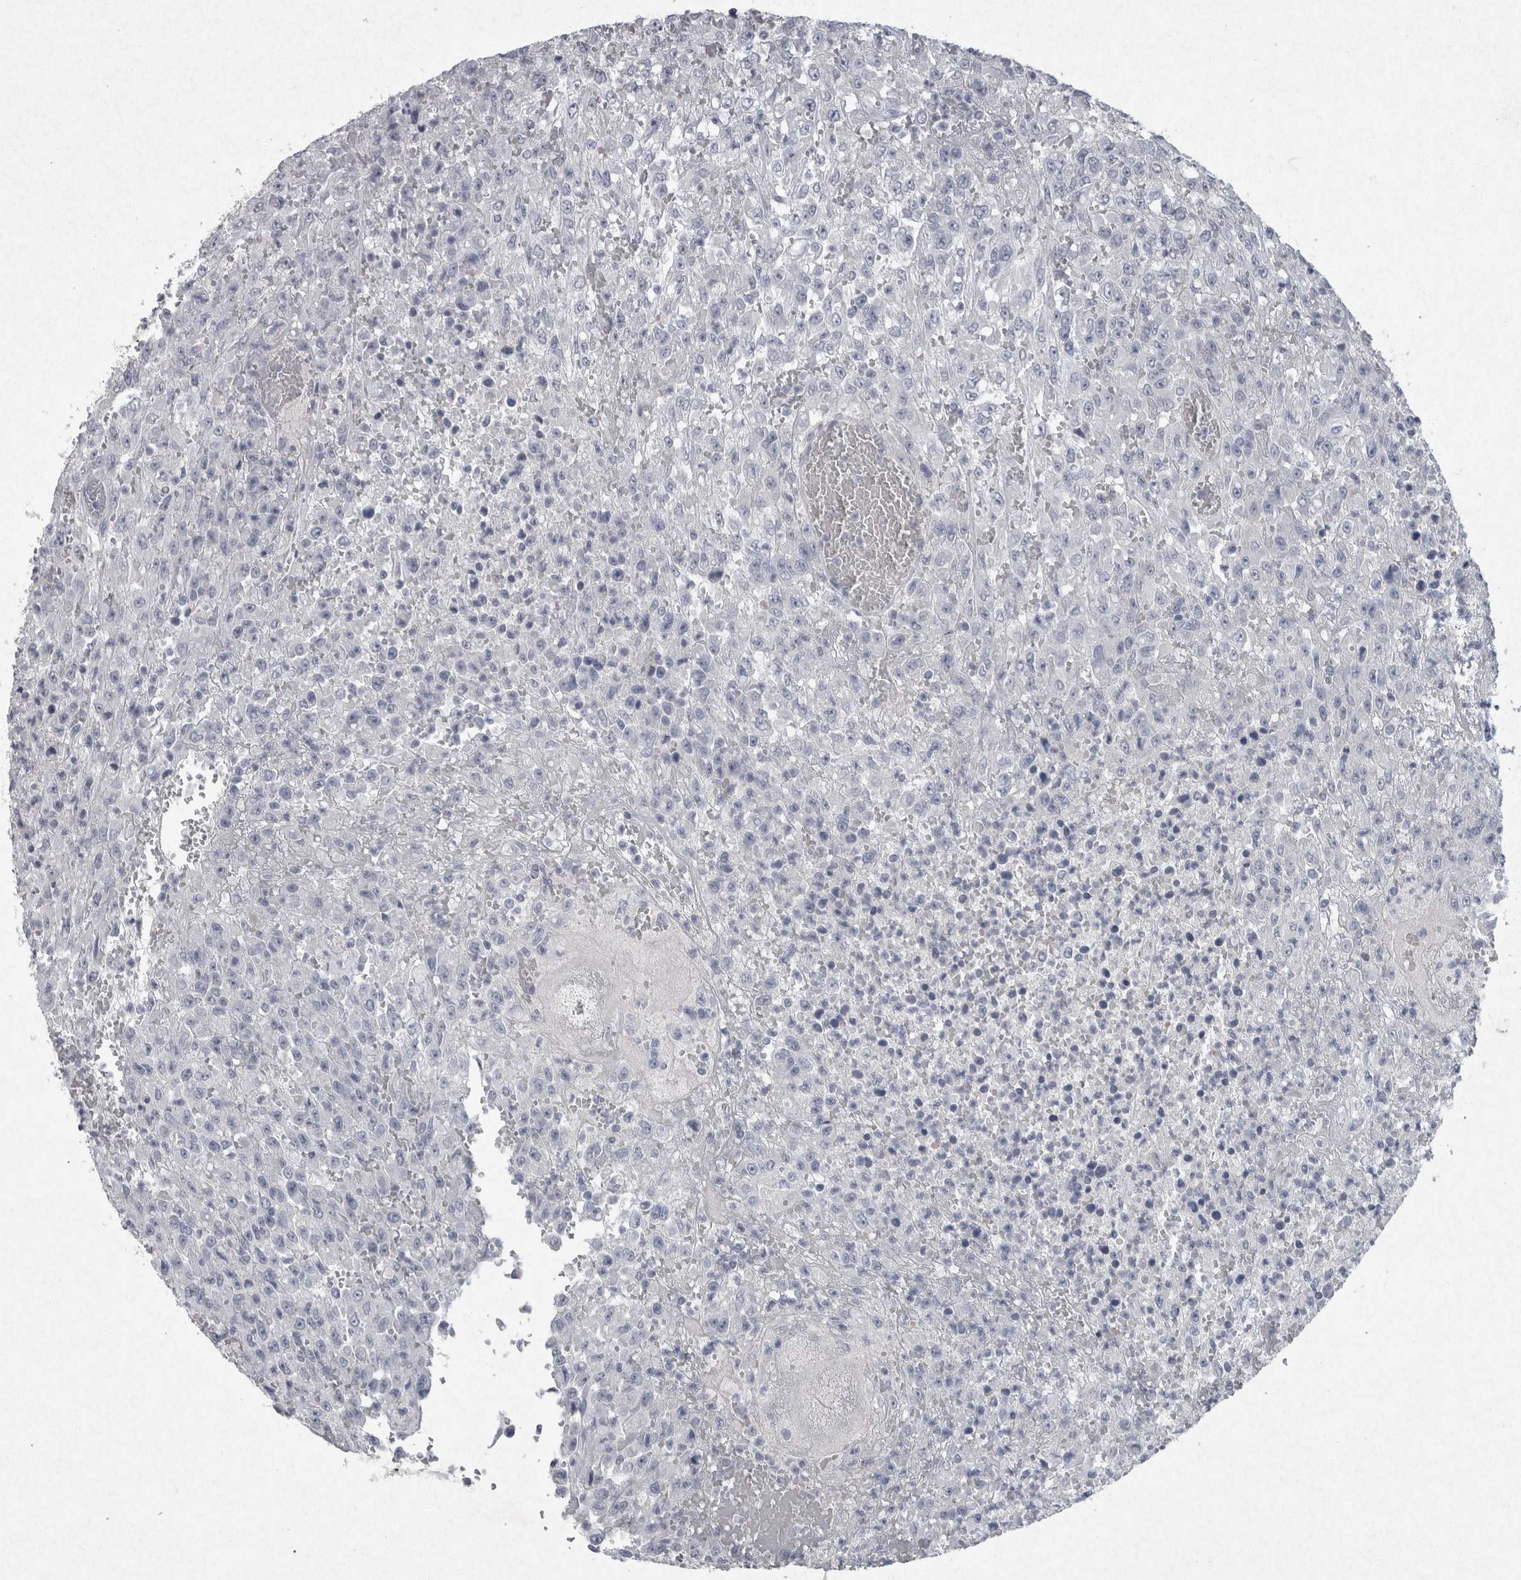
{"staining": {"intensity": "negative", "quantity": "none", "location": "none"}, "tissue": "urothelial cancer", "cell_type": "Tumor cells", "image_type": "cancer", "snomed": [{"axis": "morphology", "description": "Urothelial carcinoma, High grade"}, {"axis": "topography", "description": "Urinary bladder"}], "caption": "A photomicrograph of urothelial carcinoma (high-grade) stained for a protein reveals no brown staining in tumor cells.", "gene": "PDX1", "patient": {"sex": "male", "age": 46}}